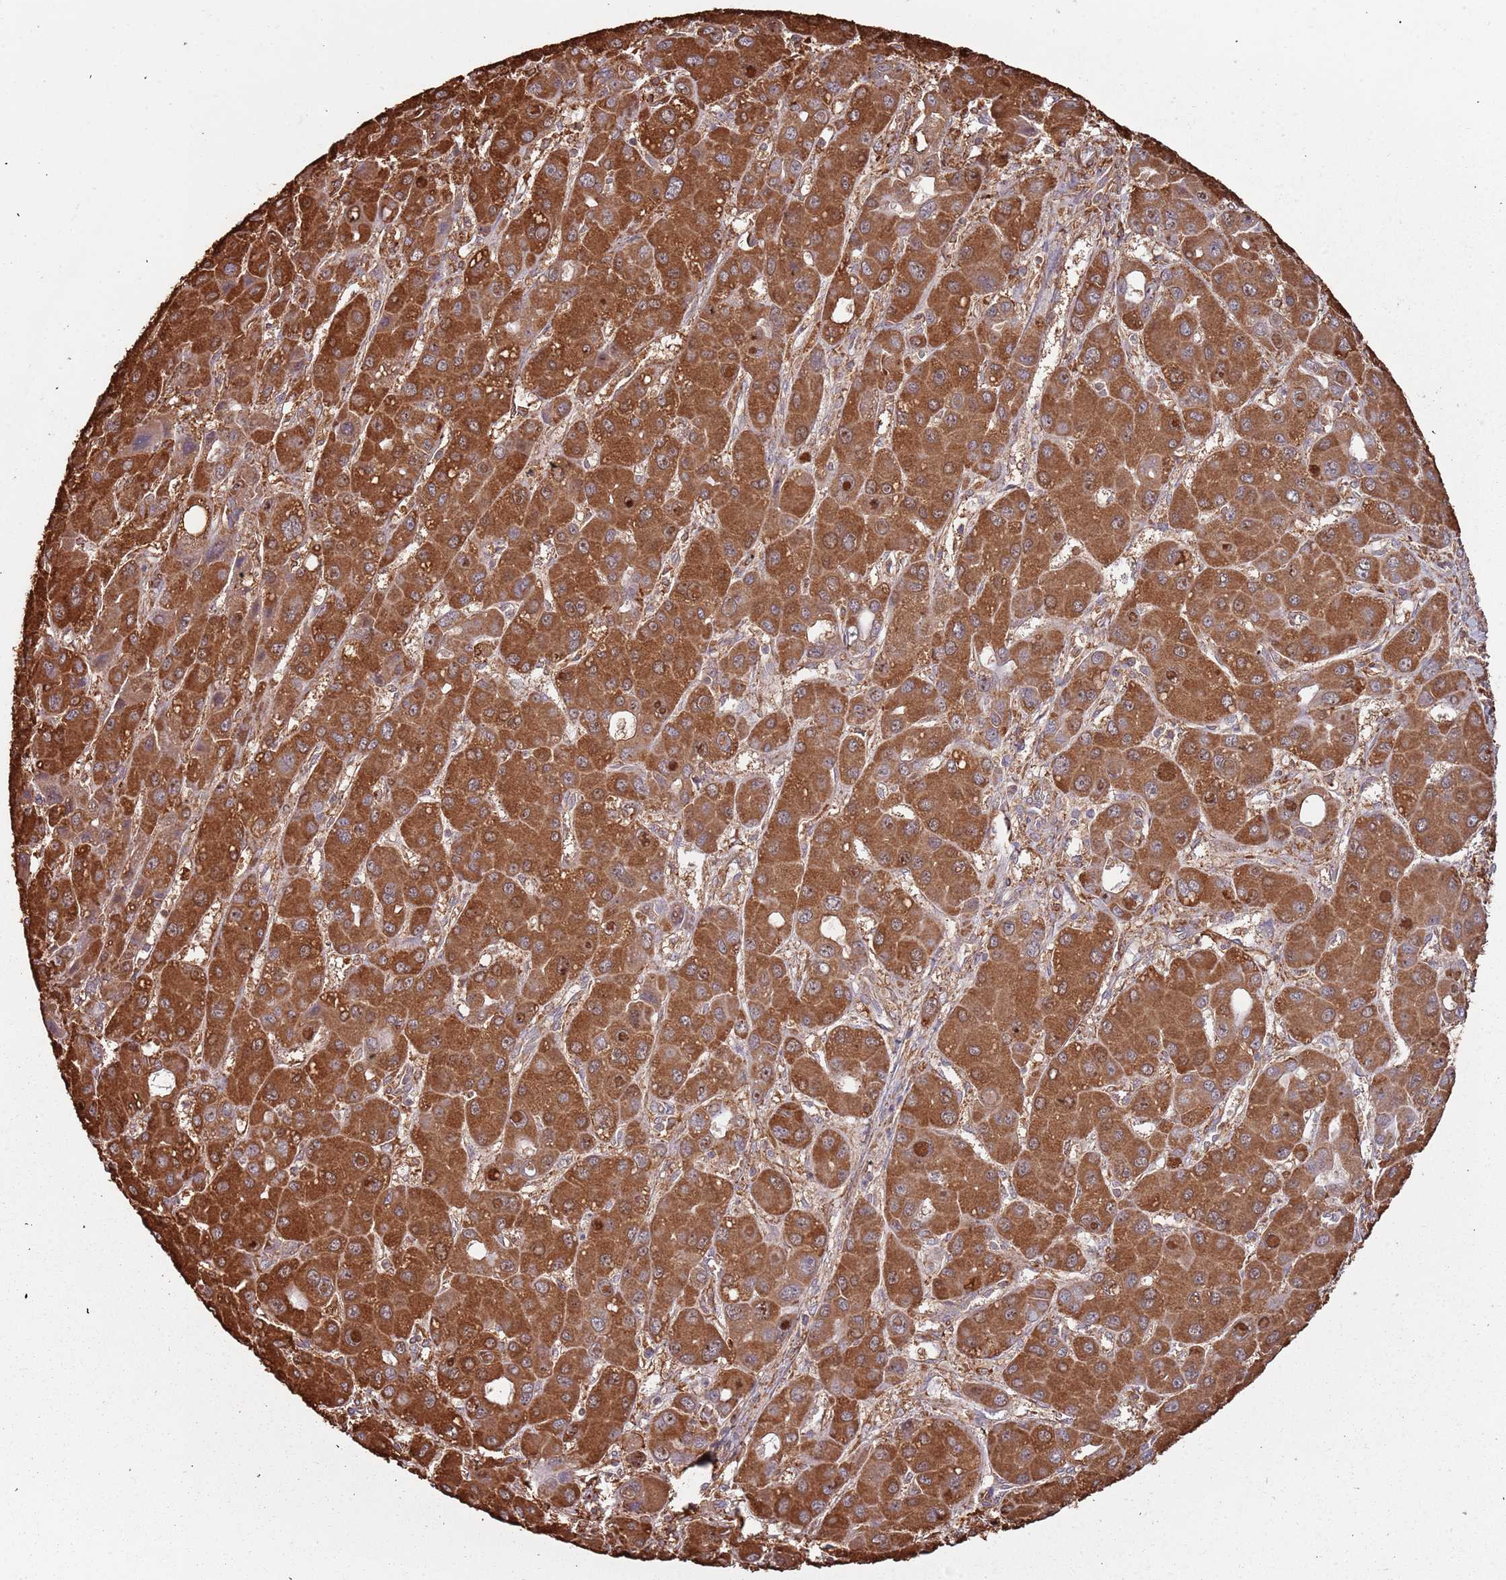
{"staining": {"intensity": "strong", "quantity": ">75%", "location": "cytoplasmic/membranous"}, "tissue": "liver cancer", "cell_type": "Tumor cells", "image_type": "cancer", "snomed": [{"axis": "morphology", "description": "Carcinoma, Hepatocellular, NOS"}, {"axis": "topography", "description": "Liver"}], "caption": "Liver hepatocellular carcinoma stained with a protein marker reveals strong staining in tumor cells.", "gene": "ATOSB", "patient": {"sex": "male", "age": 55}}